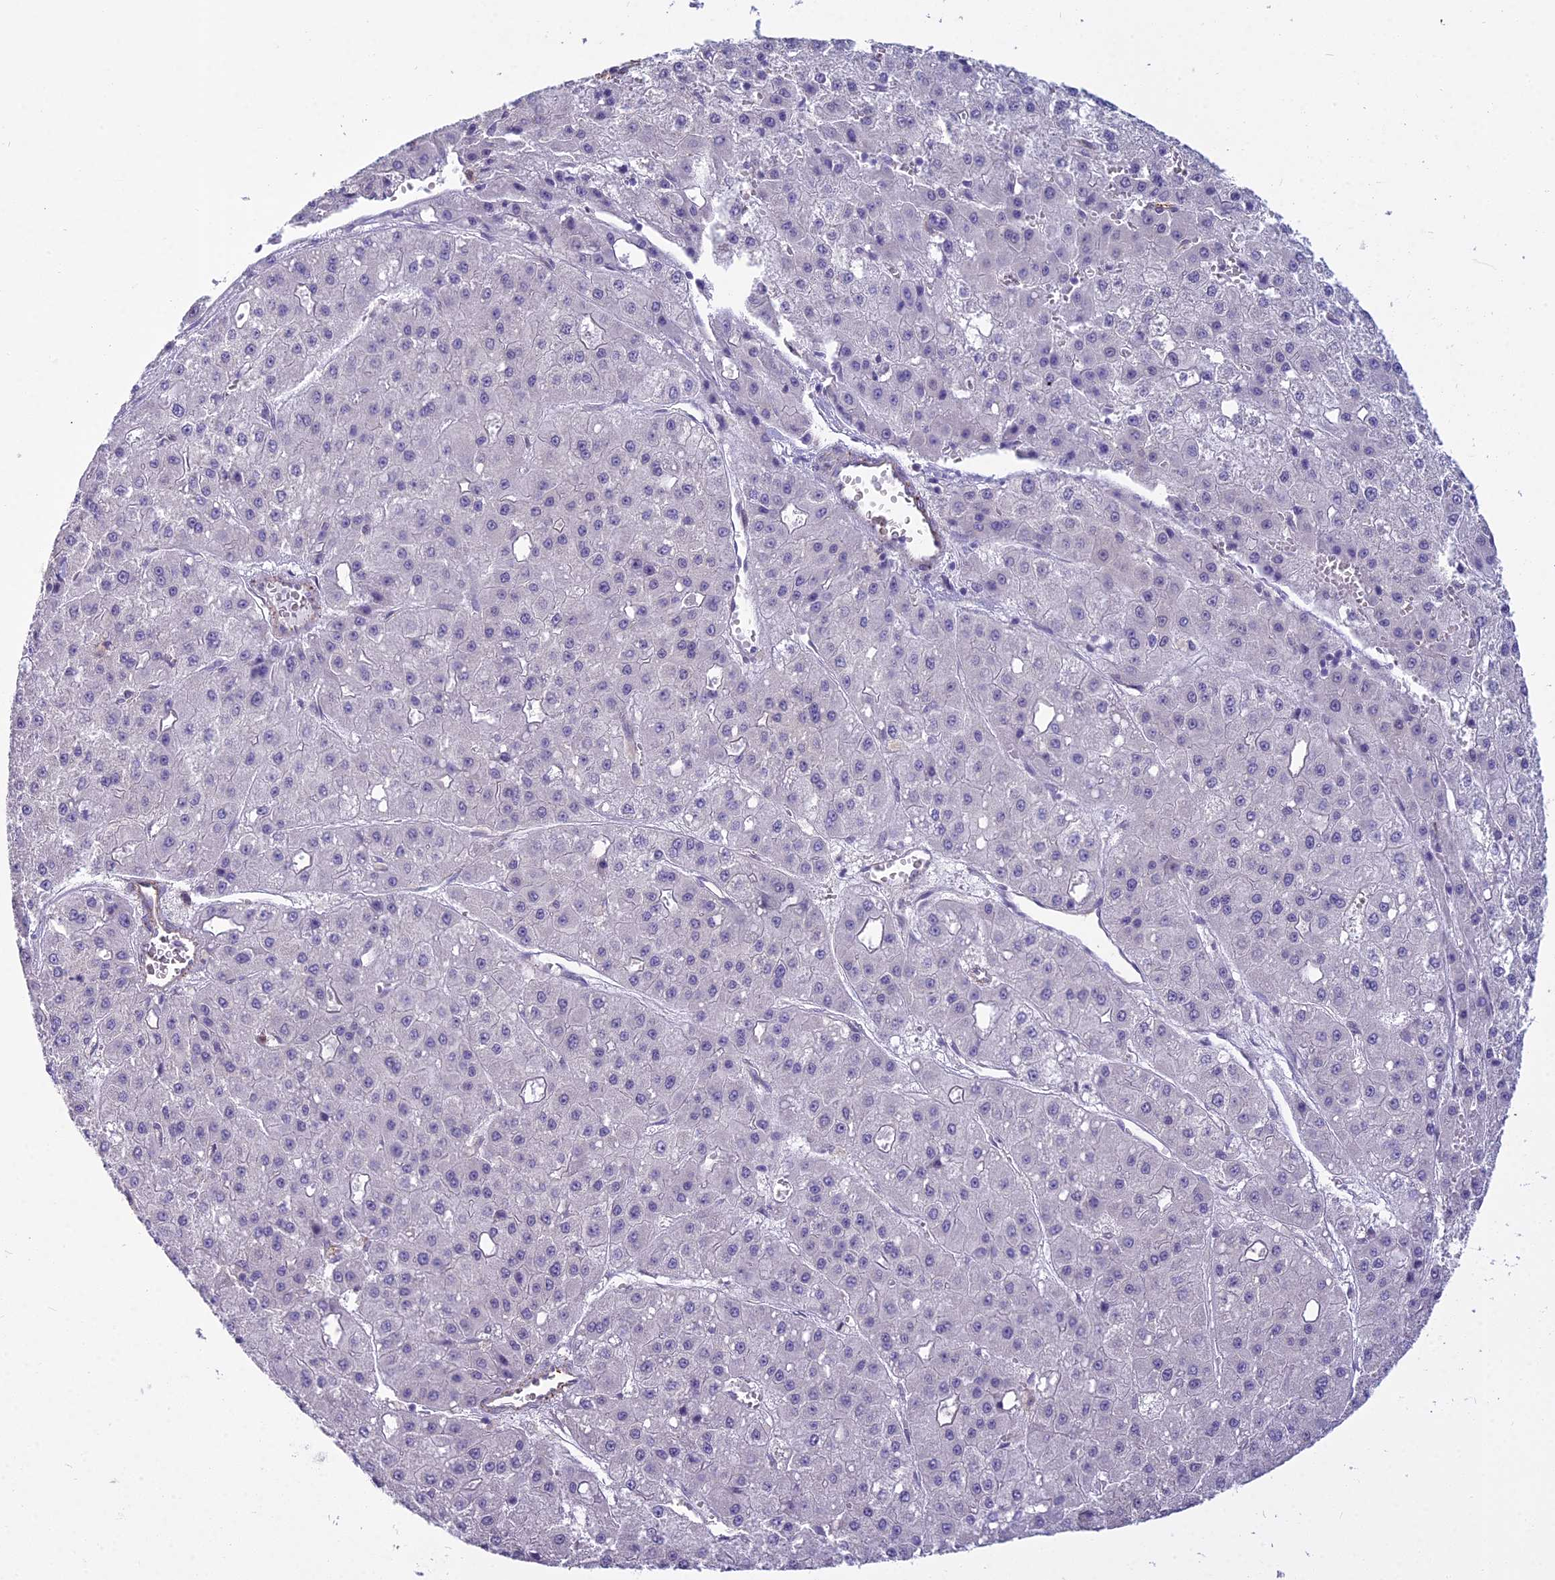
{"staining": {"intensity": "negative", "quantity": "none", "location": "none"}, "tissue": "liver cancer", "cell_type": "Tumor cells", "image_type": "cancer", "snomed": [{"axis": "morphology", "description": "Carcinoma, Hepatocellular, NOS"}, {"axis": "topography", "description": "Liver"}], "caption": "Immunohistochemical staining of human liver cancer demonstrates no significant expression in tumor cells.", "gene": "BLNK", "patient": {"sex": "male", "age": 47}}